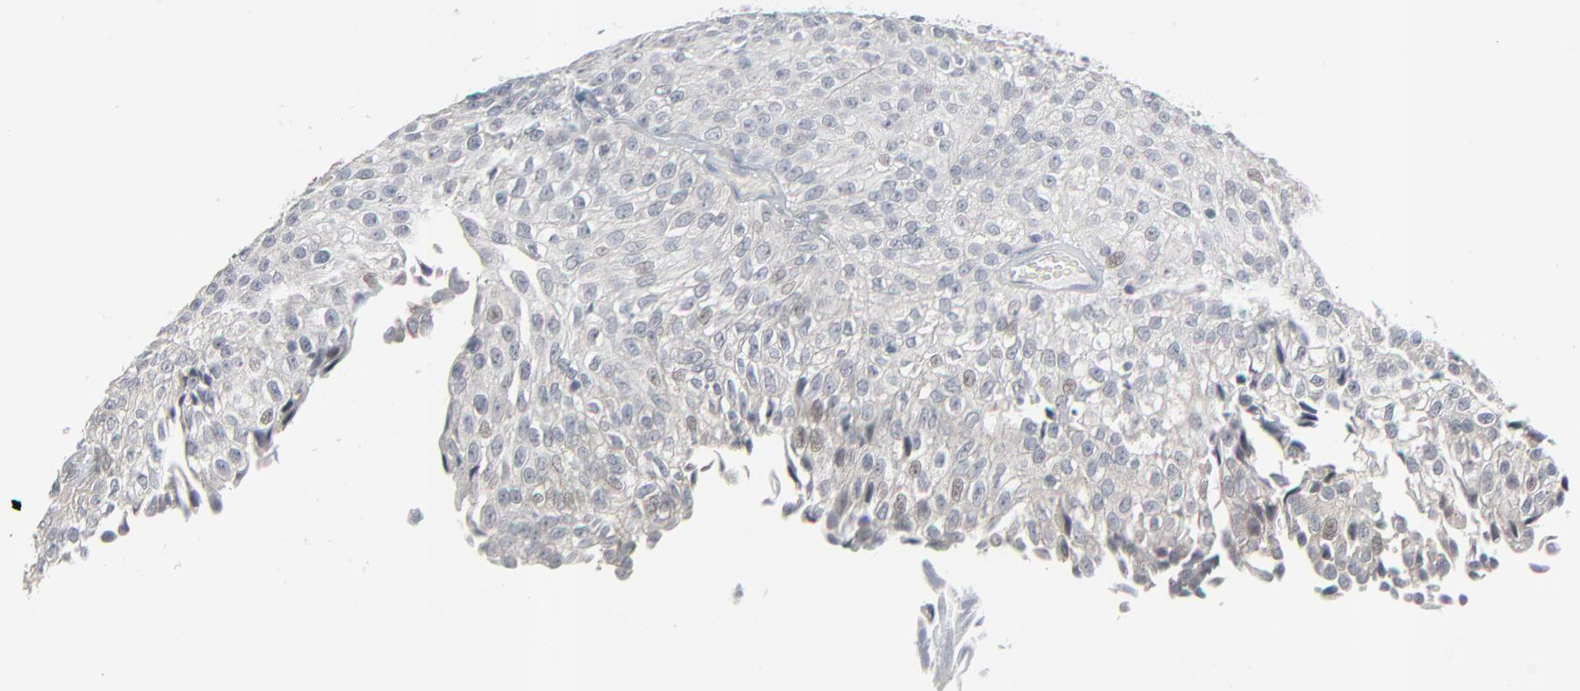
{"staining": {"intensity": "negative", "quantity": "none", "location": "none"}, "tissue": "urothelial cancer", "cell_type": "Tumor cells", "image_type": "cancer", "snomed": [{"axis": "morphology", "description": "Urothelial carcinoma, Low grade"}, {"axis": "topography", "description": "Urinary bladder"}], "caption": "An image of human urothelial cancer is negative for staining in tumor cells.", "gene": "NEUROD1", "patient": {"sex": "male", "age": 76}}